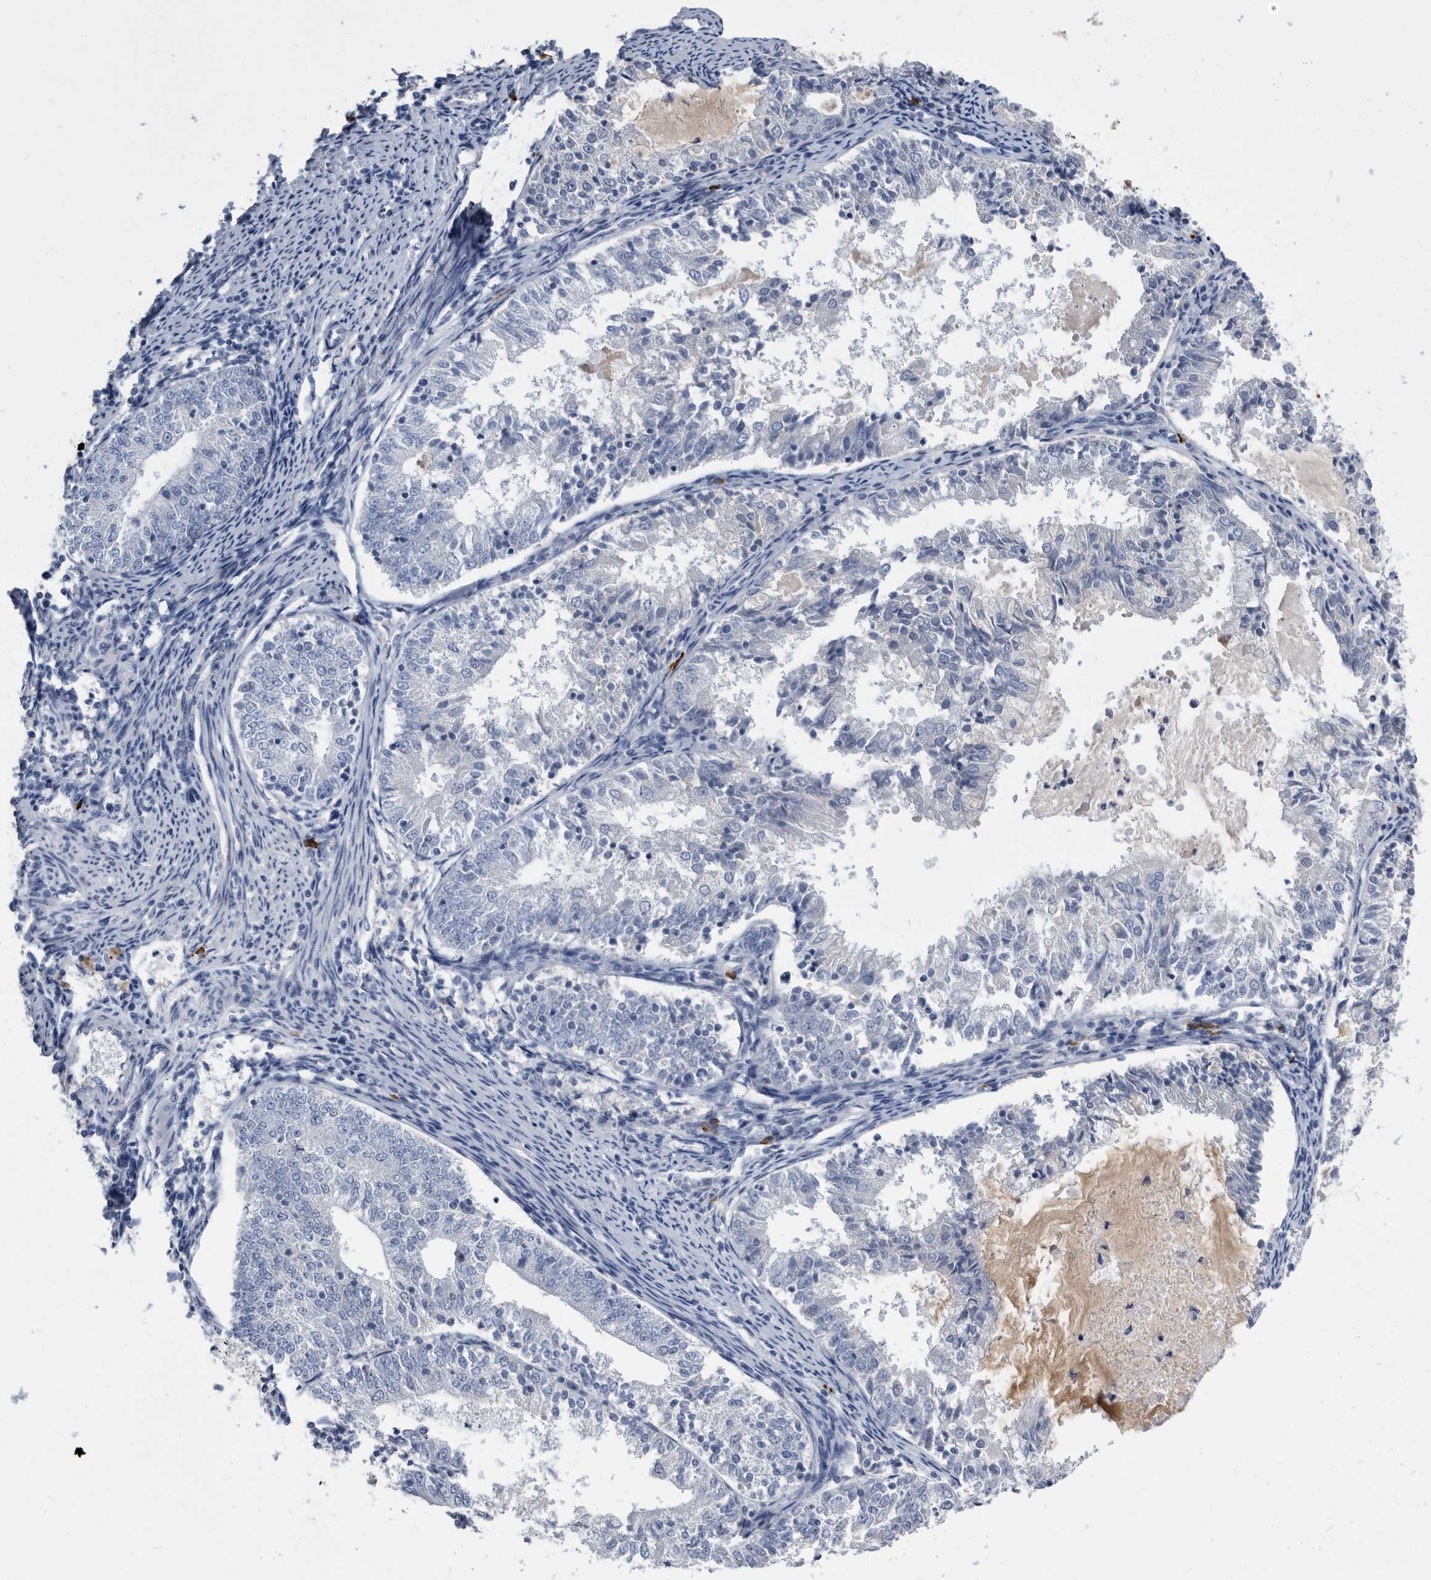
{"staining": {"intensity": "negative", "quantity": "none", "location": "none"}, "tissue": "endometrial cancer", "cell_type": "Tumor cells", "image_type": "cancer", "snomed": [{"axis": "morphology", "description": "Adenocarcinoma, NOS"}, {"axis": "topography", "description": "Endometrium"}], "caption": "Human adenocarcinoma (endometrial) stained for a protein using IHC exhibits no expression in tumor cells.", "gene": "BTBD6", "patient": {"sex": "female", "age": 57}}